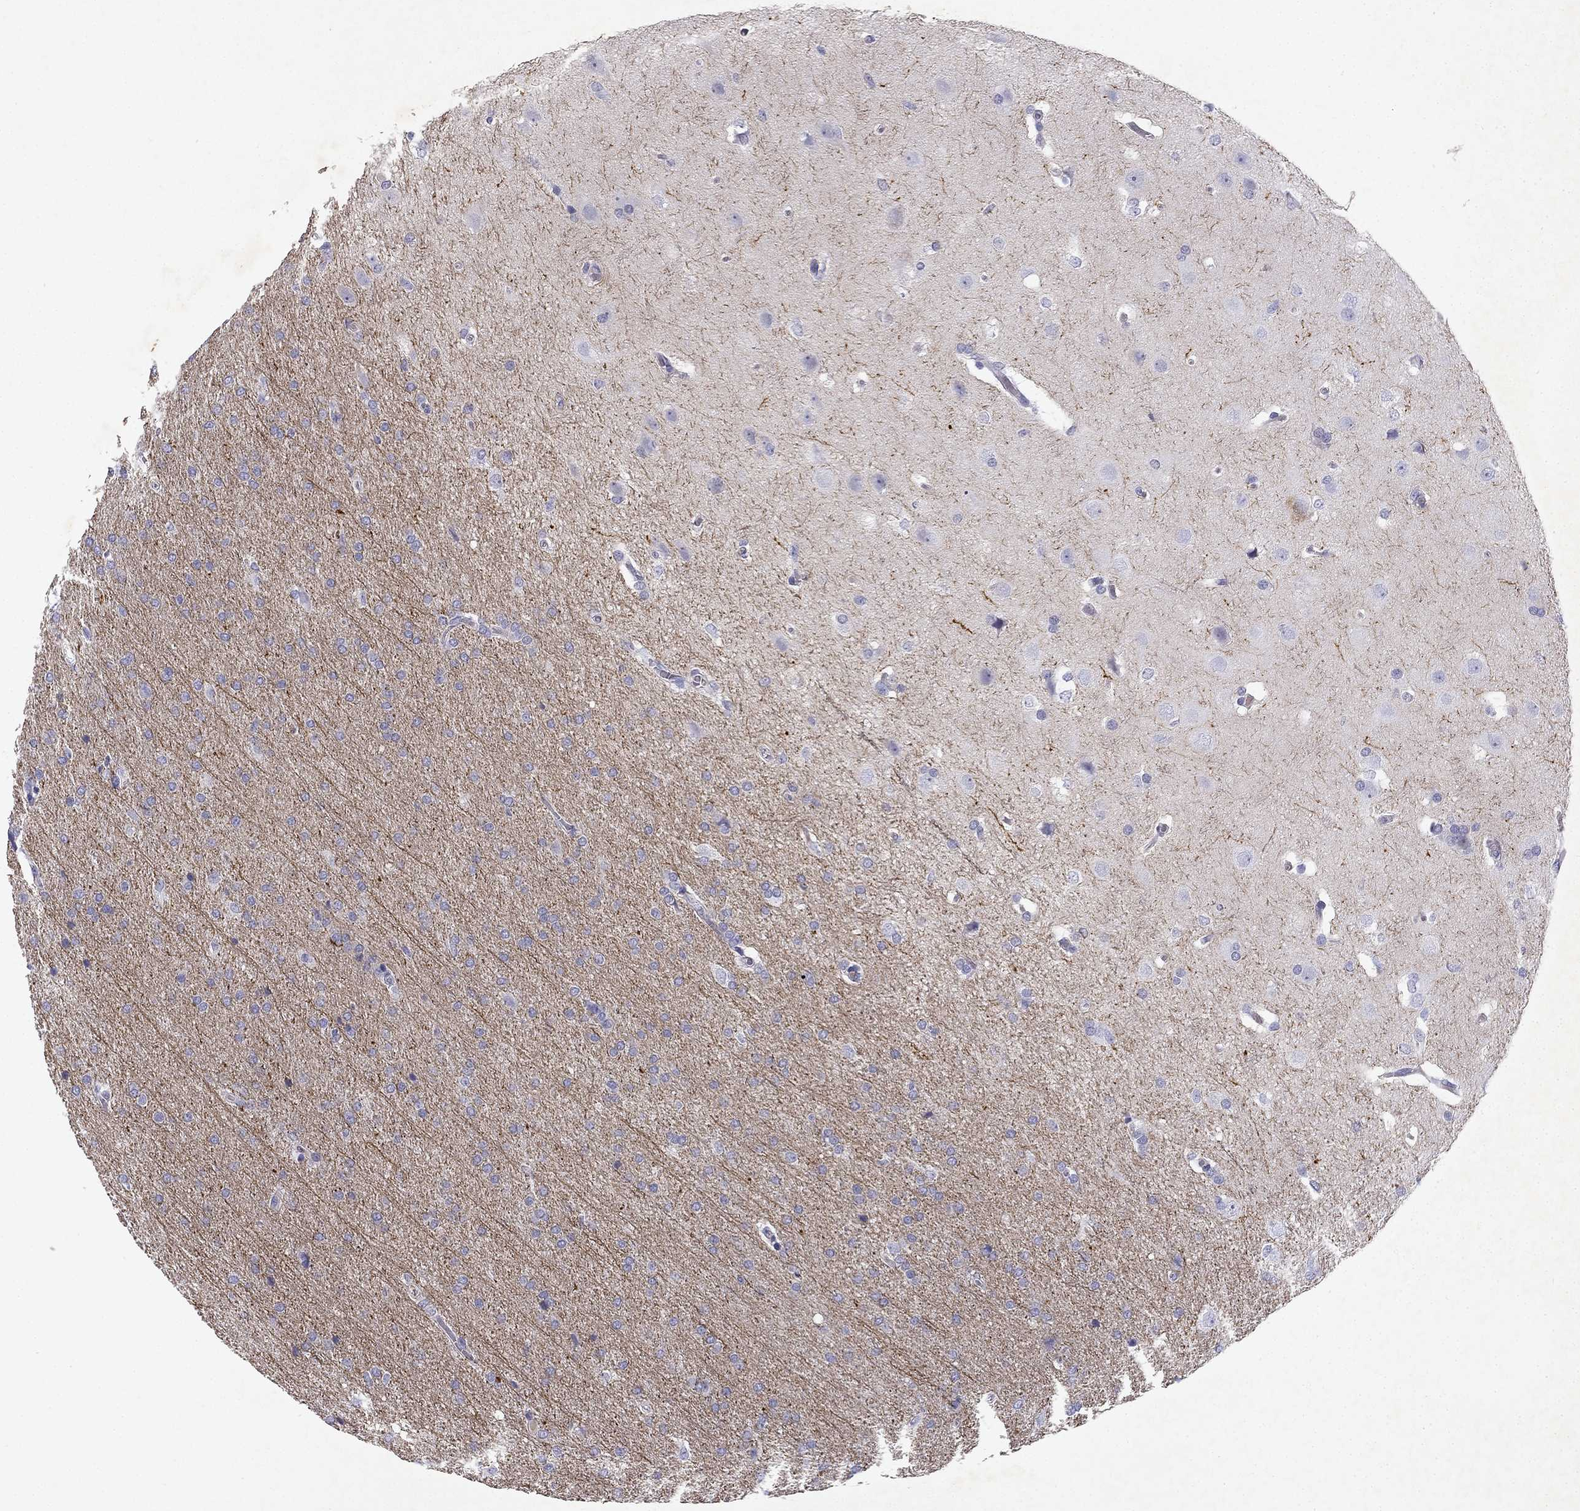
{"staining": {"intensity": "negative", "quantity": "none", "location": "none"}, "tissue": "glioma", "cell_type": "Tumor cells", "image_type": "cancer", "snomed": [{"axis": "morphology", "description": "Glioma, malignant, Low grade"}, {"axis": "topography", "description": "Brain"}], "caption": "This photomicrograph is of malignant glioma (low-grade) stained with immunohistochemistry to label a protein in brown with the nuclei are counter-stained blue. There is no expression in tumor cells. (DAB (3,3'-diaminobenzidine) immunohistochemistry (IHC) visualized using brightfield microscopy, high magnification).", "gene": "SLC6A4", "patient": {"sex": "female", "age": 32}}